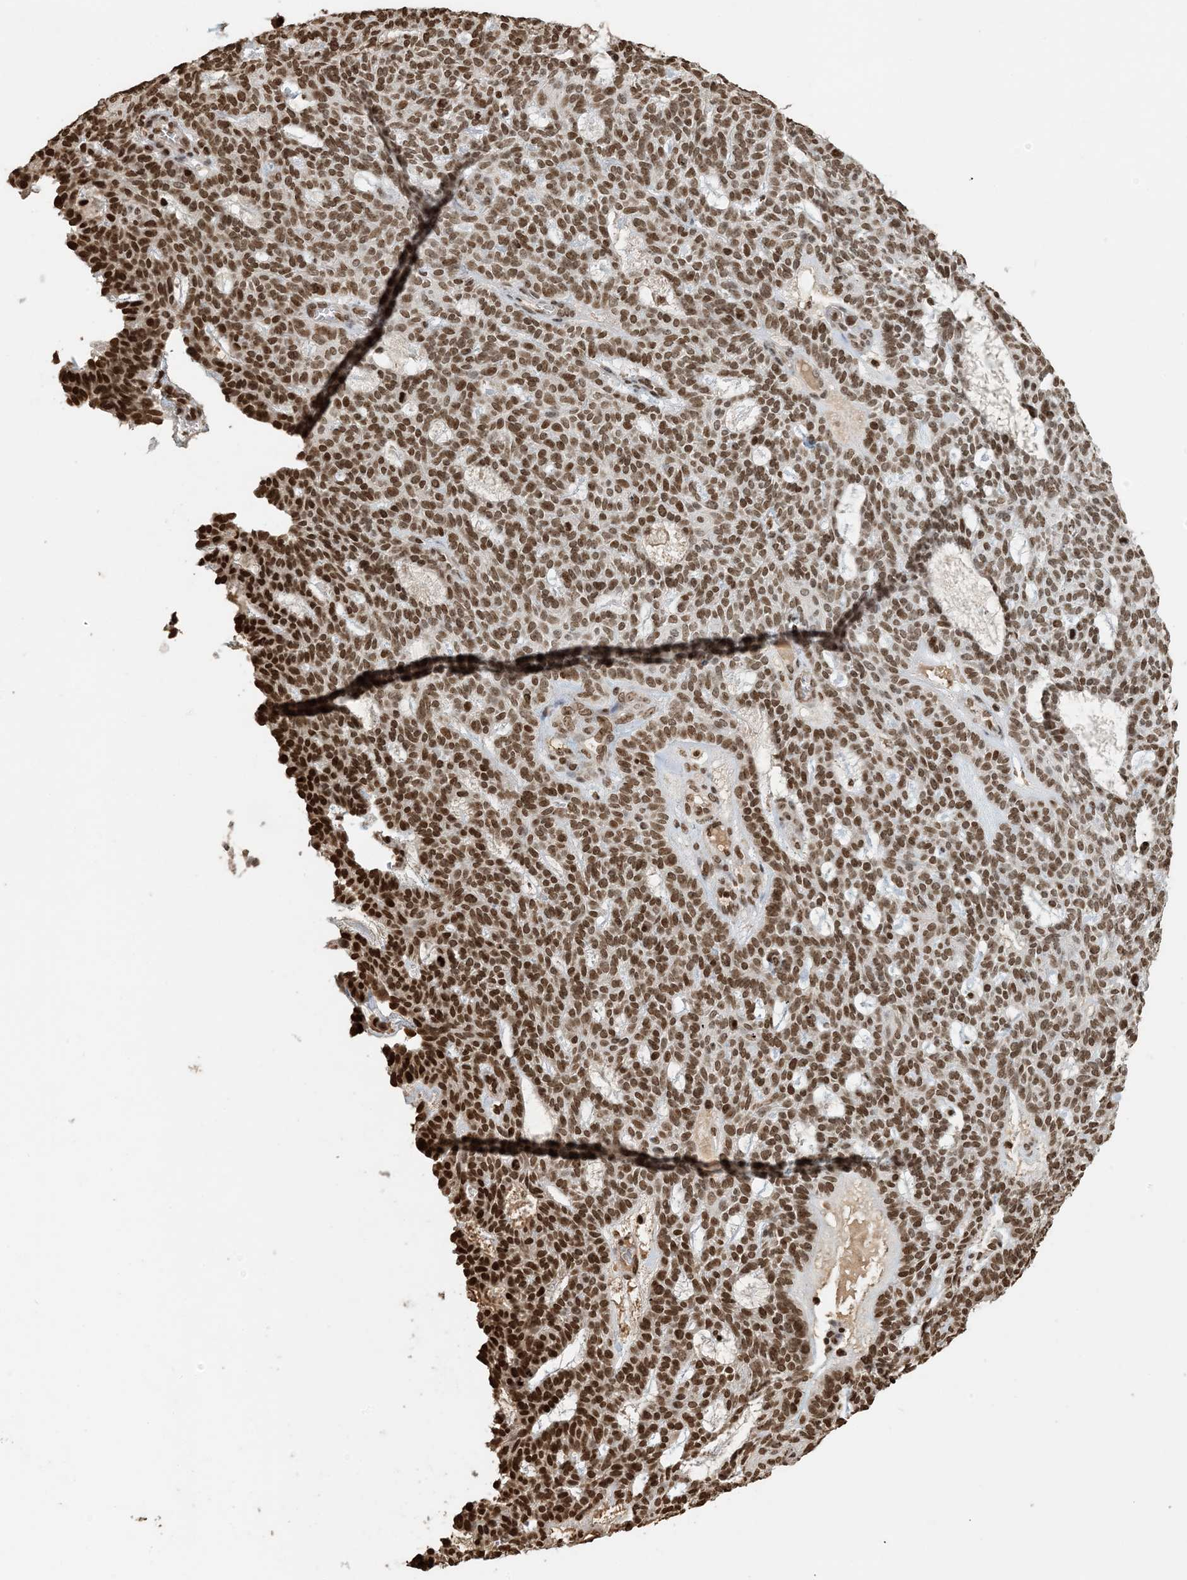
{"staining": {"intensity": "moderate", "quantity": ">75%", "location": "nuclear"}, "tissue": "skin cancer", "cell_type": "Tumor cells", "image_type": "cancer", "snomed": [{"axis": "morphology", "description": "Squamous cell carcinoma, NOS"}, {"axis": "topography", "description": "Skin"}], "caption": "Immunohistochemical staining of human squamous cell carcinoma (skin) displays medium levels of moderate nuclear protein positivity in about >75% of tumor cells.", "gene": "H3-3B", "patient": {"sex": "female", "age": 90}}